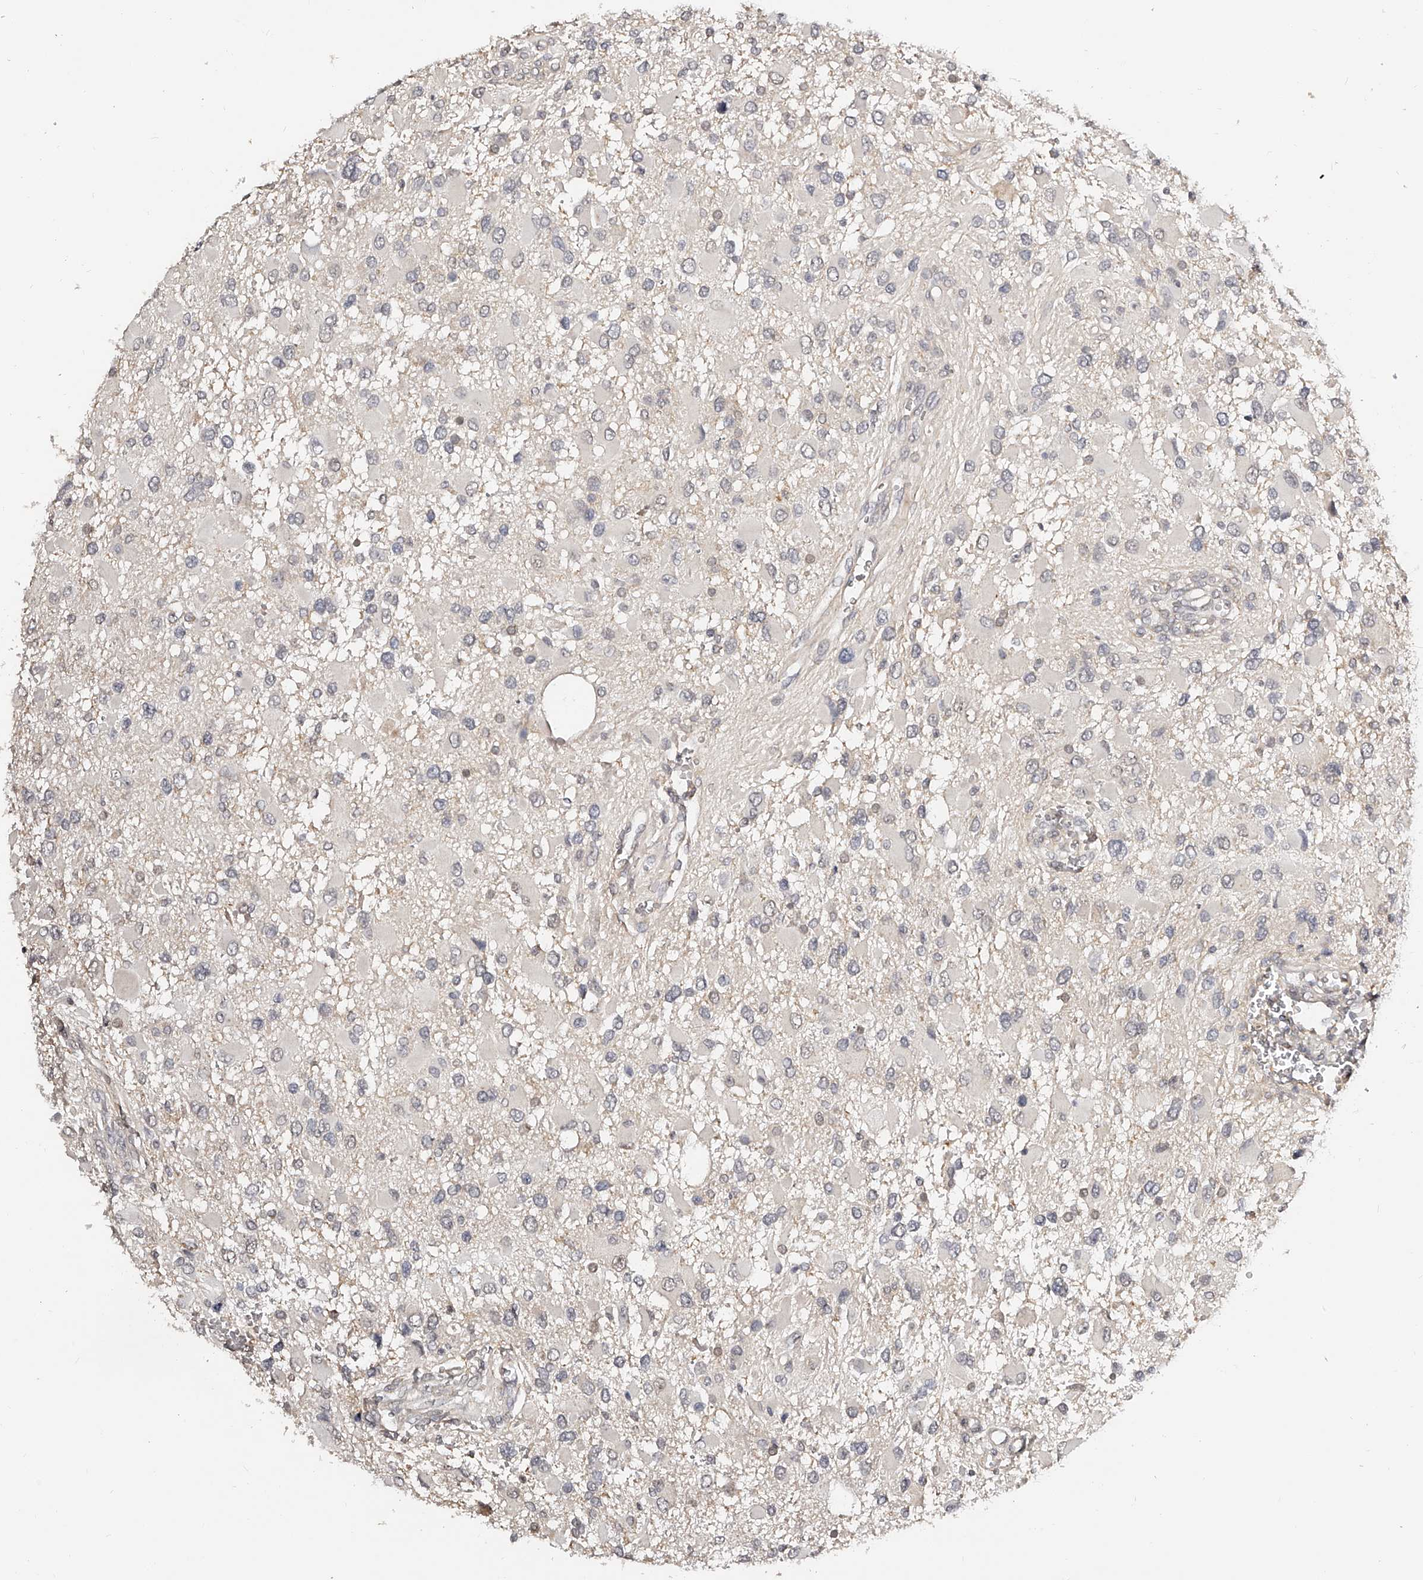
{"staining": {"intensity": "negative", "quantity": "none", "location": "none"}, "tissue": "glioma", "cell_type": "Tumor cells", "image_type": "cancer", "snomed": [{"axis": "morphology", "description": "Glioma, malignant, High grade"}, {"axis": "topography", "description": "Brain"}], "caption": "Immunohistochemical staining of glioma demonstrates no significant staining in tumor cells.", "gene": "ZNF789", "patient": {"sex": "male", "age": 53}}